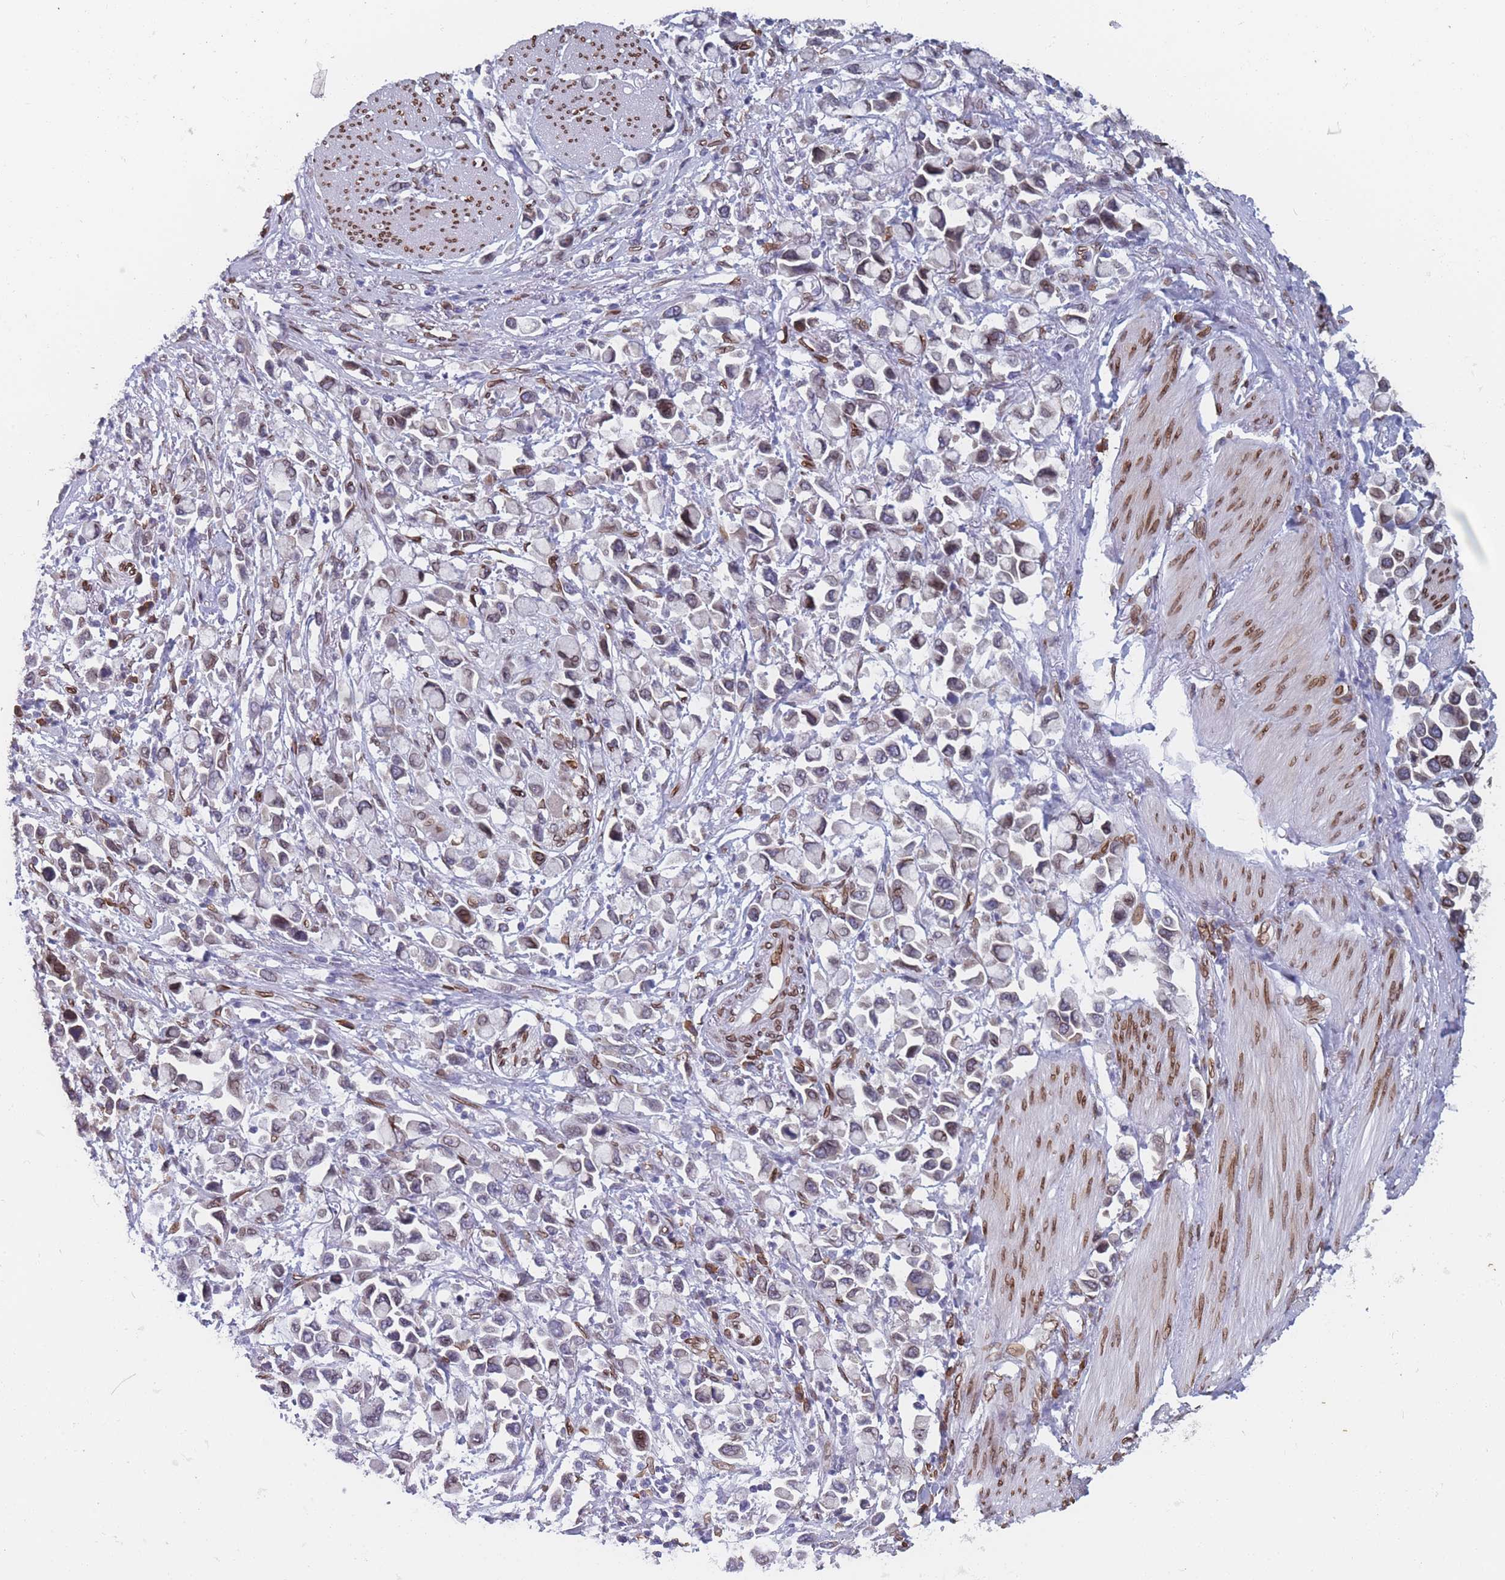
{"staining": {"intensity": "weak", "quantity": "25%-75%", "location": "cytoplasmic/membranous,nuclear"}, "tissue": "stomach cancer", "cell_type": "Tumor cells", "image_type": "cancer", "snomed": [{"axis": "morphology", "description": "Adenocarcinoma, NOS"}, {"axis": "topography", "description": "Stomach"}], "caption": "Immunohistochemistry (IHC) micrograph of stomach cancer stained for a protein (brown), which demonstrates low levels of weak cytoplasmic/membranous and nuclear positivity in approximately 25%-75% of tumor cells.", "gene": "ZBTB1", "patient": {"sex": "female", "age": 81}}